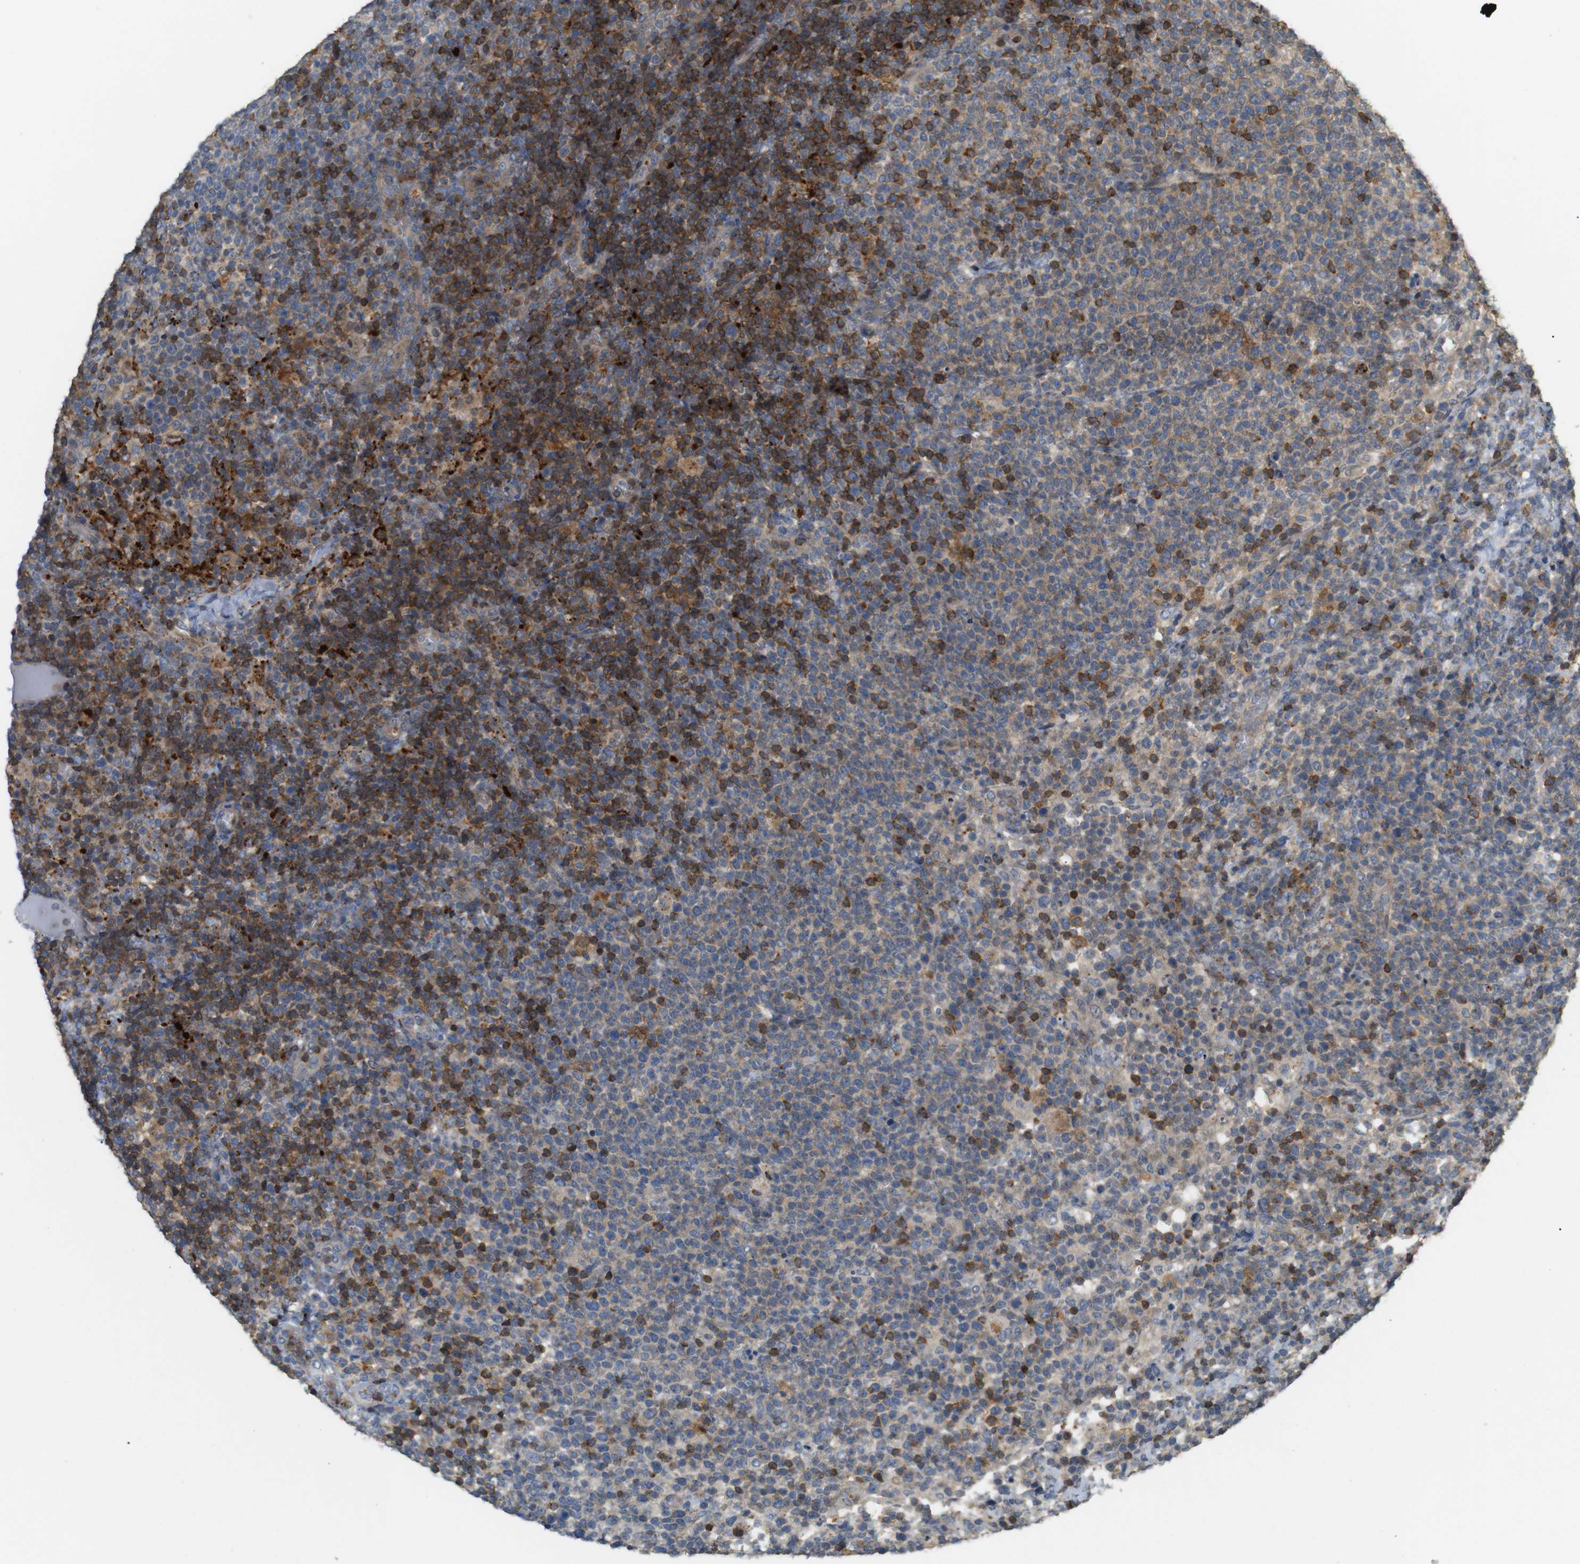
{"staining": {"intensity": "moderate", "quantity": "25%-75%", "location": "cytoplasmic/membranous"}, "tissue": "lymphoma", "cell_type": "Tumor cells", "image_type": "cancer", "snomed": [{"axis": "morphology", "description": "Malignant lymphoma, non-Hodgkin's type, High grade"}, {"axis": "topography", "description": "Lymph node"}], "caption": "Immunohistochemistry (IHC) (DAB) staining of lymphoma exhibits moderate cytoplasmic/membranous protein positivity in approximately 25%-75% of tumor cells. Using DAB (3,3'-diaminobenzidine) (brown) and hematoxylin (blue) stains, captured at high magnification using brightfield microscopy.", "gene": "KSR1", "patient": {"sex": "male", "age": 61}}